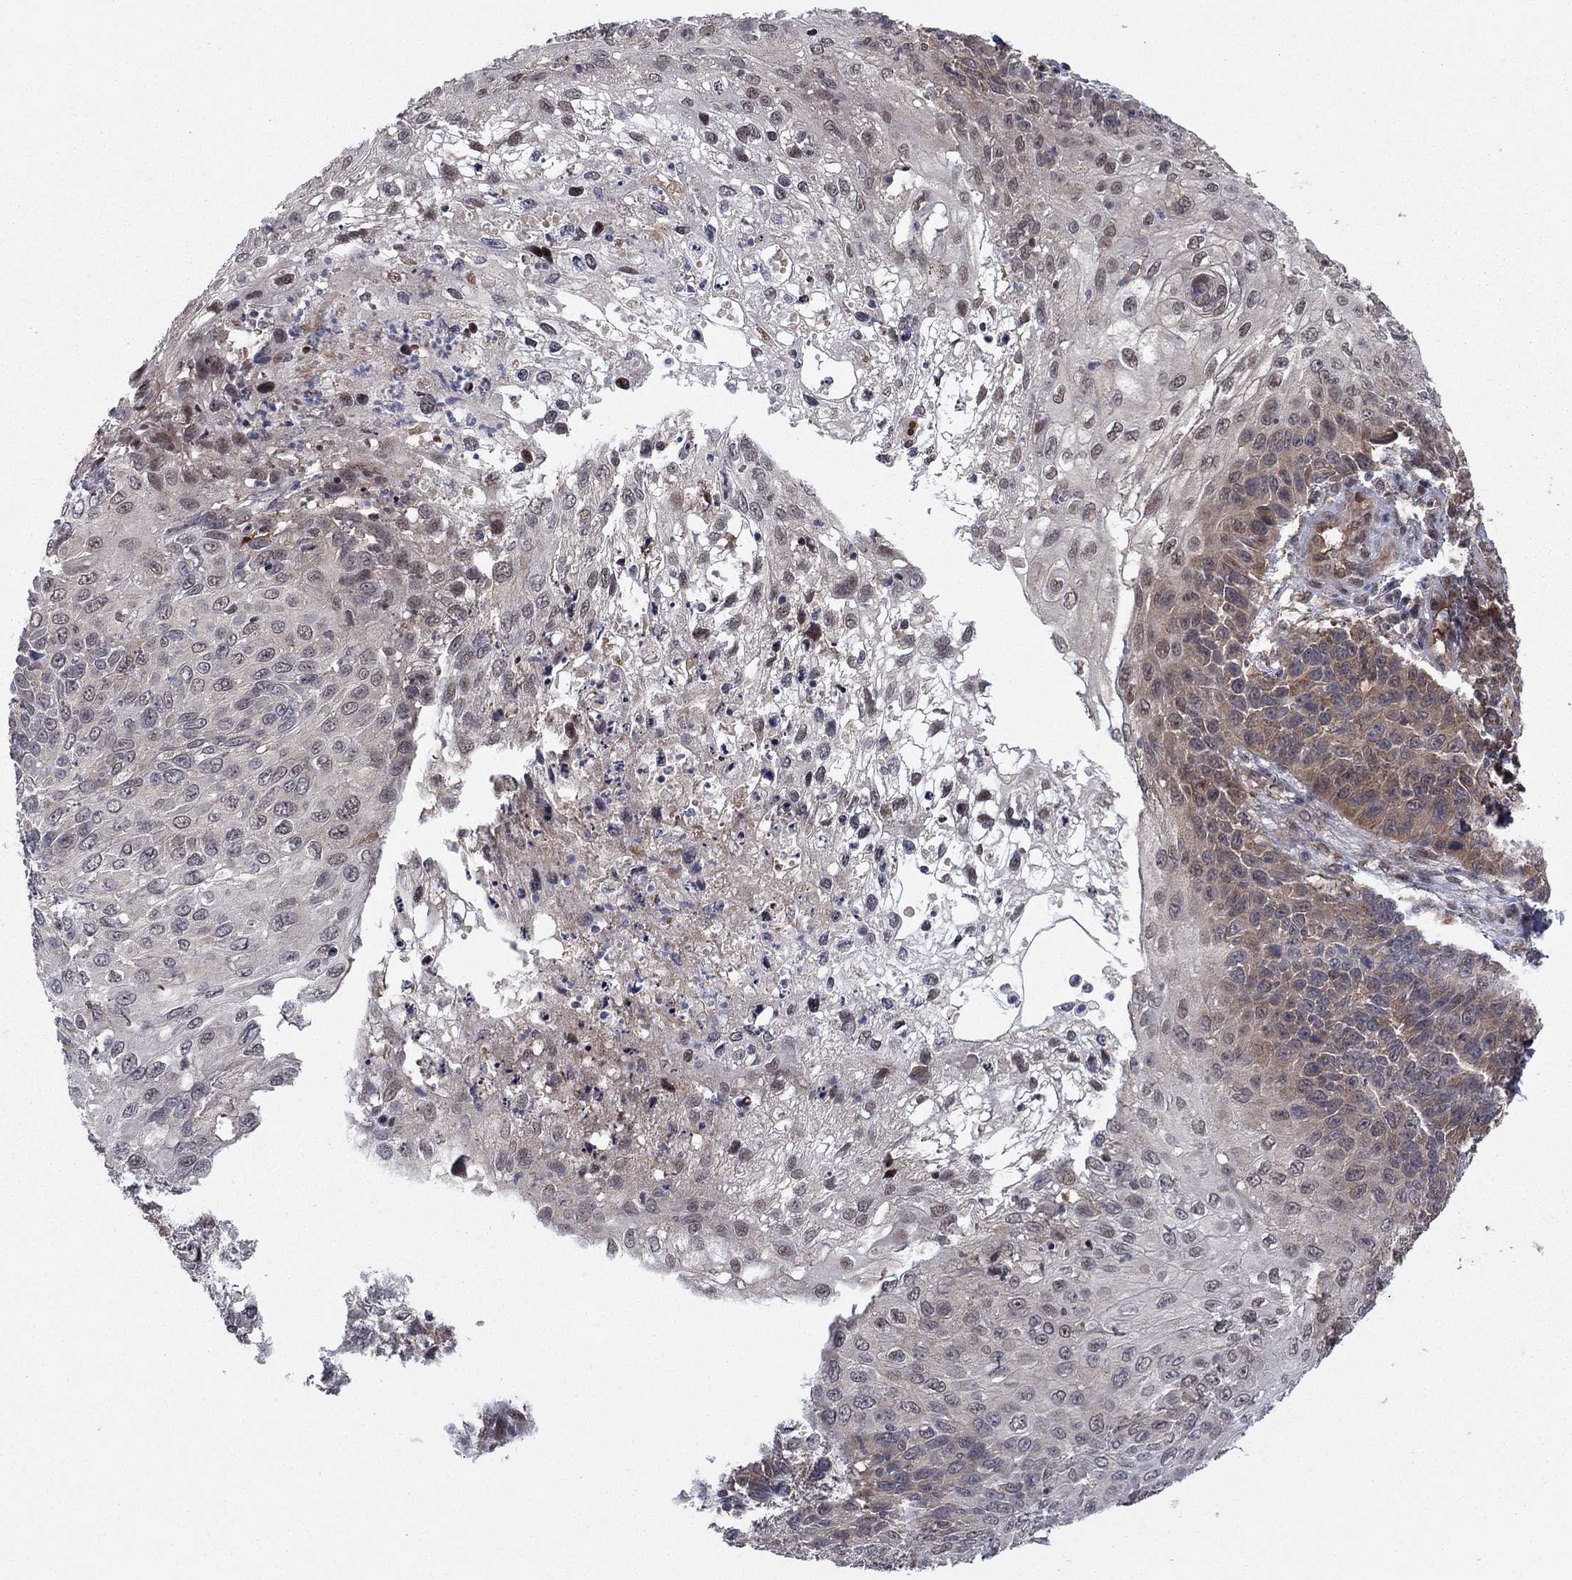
{"staining": {"intensity": "moderate", "quantity": "<25%", "location": "cytoplasmic/membranous"}, "tissue": "skin cancer", "cell_type": "Tumor cells", "image_type": "cancer", "snomed": [{"axis": "morphology", "description": "Squamous cell carcinoma, NOS"}, {"axis": "topography", "description": "Skin"}], "caption": "Moderate cytoplasmic/membranous protein expression is seen in about <25% of tumor cells in skin cancer (squamous cell carcinoma). (Brightfield microscopy of DAB IHC at high magnification).", "gene": "PSMC1", "patient": {"sex": "male", "age": 92}}